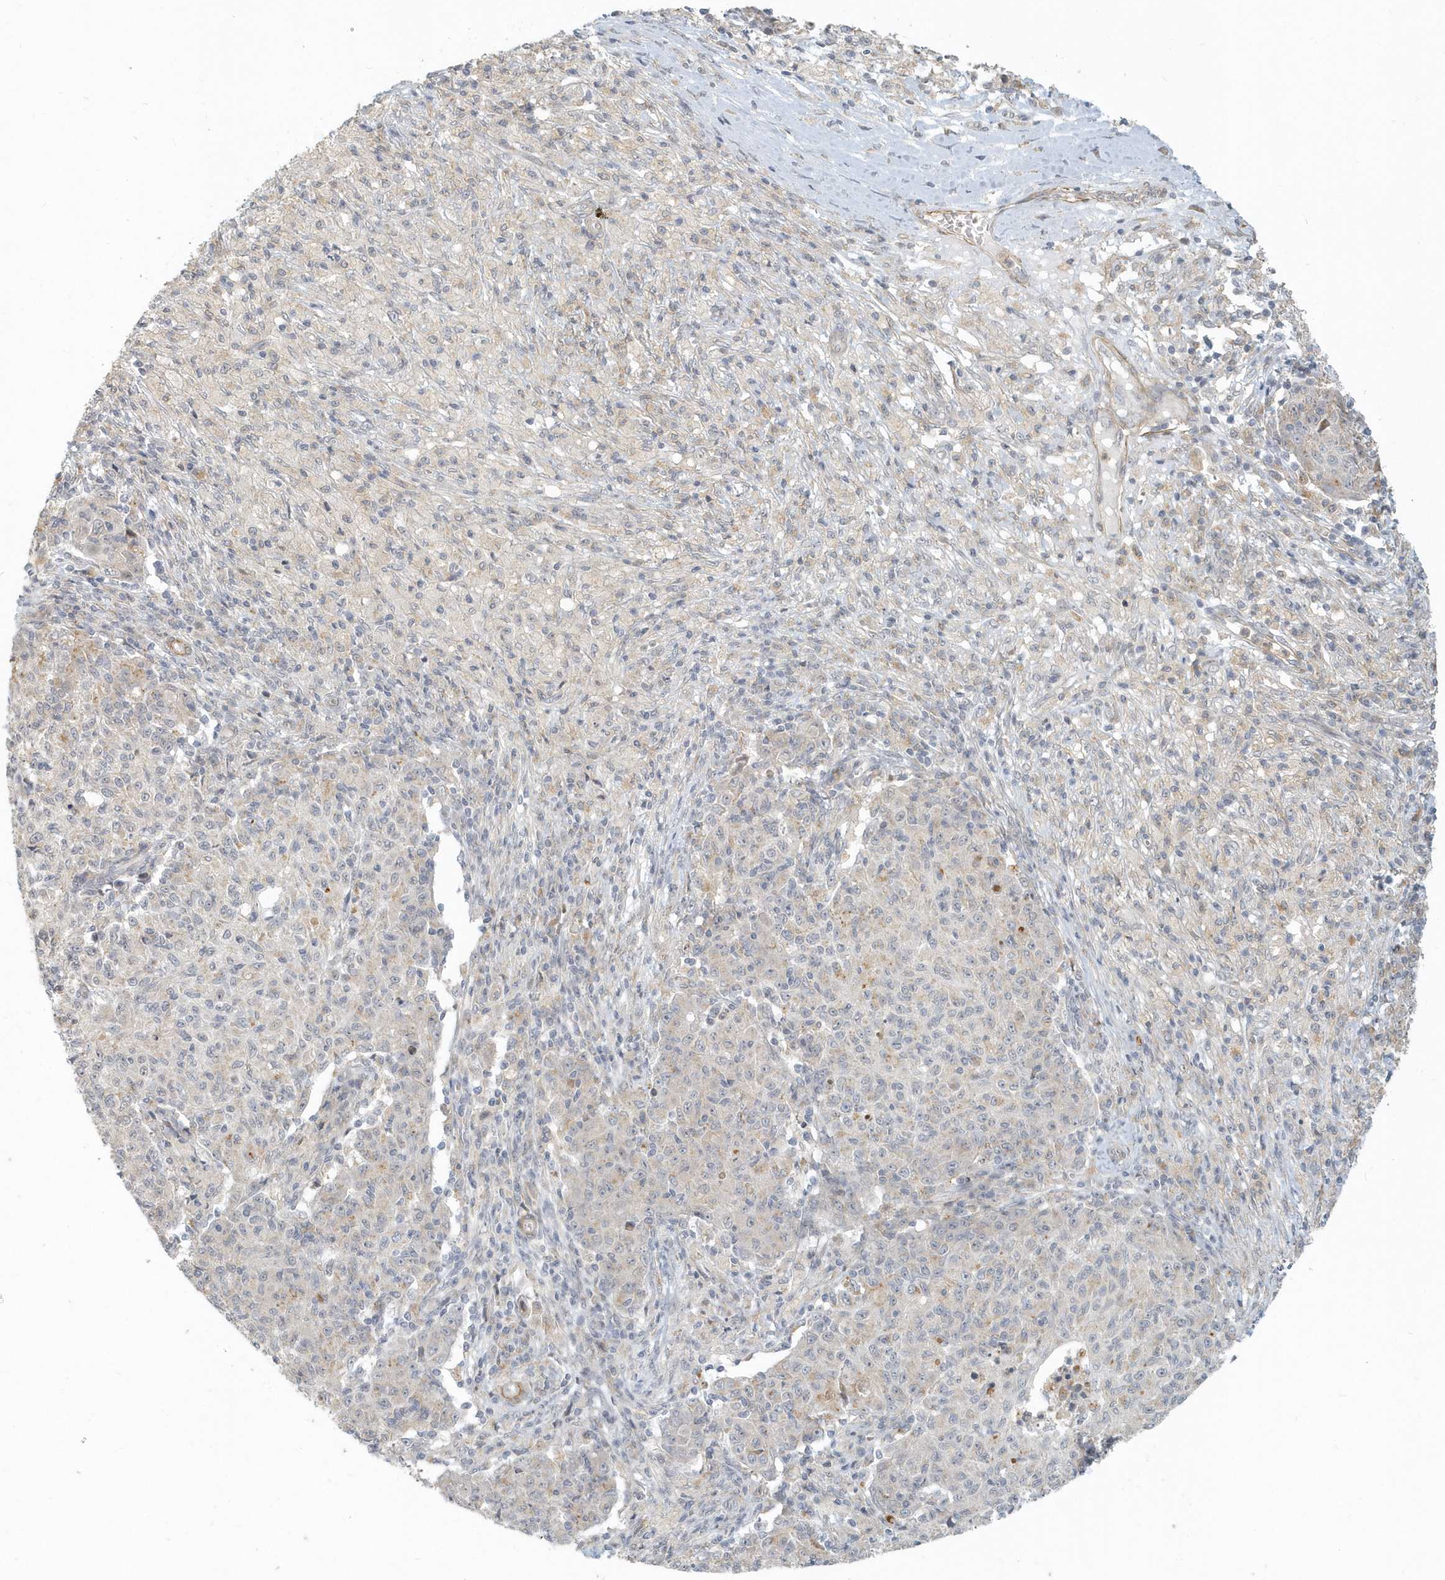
{"staining": {"intensity": "negative", "quantity": "none", "location": "none"}, "tissue": "ovarian cancer", "cell_type": "Tumor cells", "image_type": "cancer", "snomed": [{"axis": "morphology", "description": "Carcinoma, endometroid"}, {"axis": "topography", "description": "Ovary"}], "caption": "The histopathology image reveals no significant positivity in tumor cells of ovarian endometroid carcinoma.", "gene": "NAPB", "patient": {"sex": "female", "age": 42}}